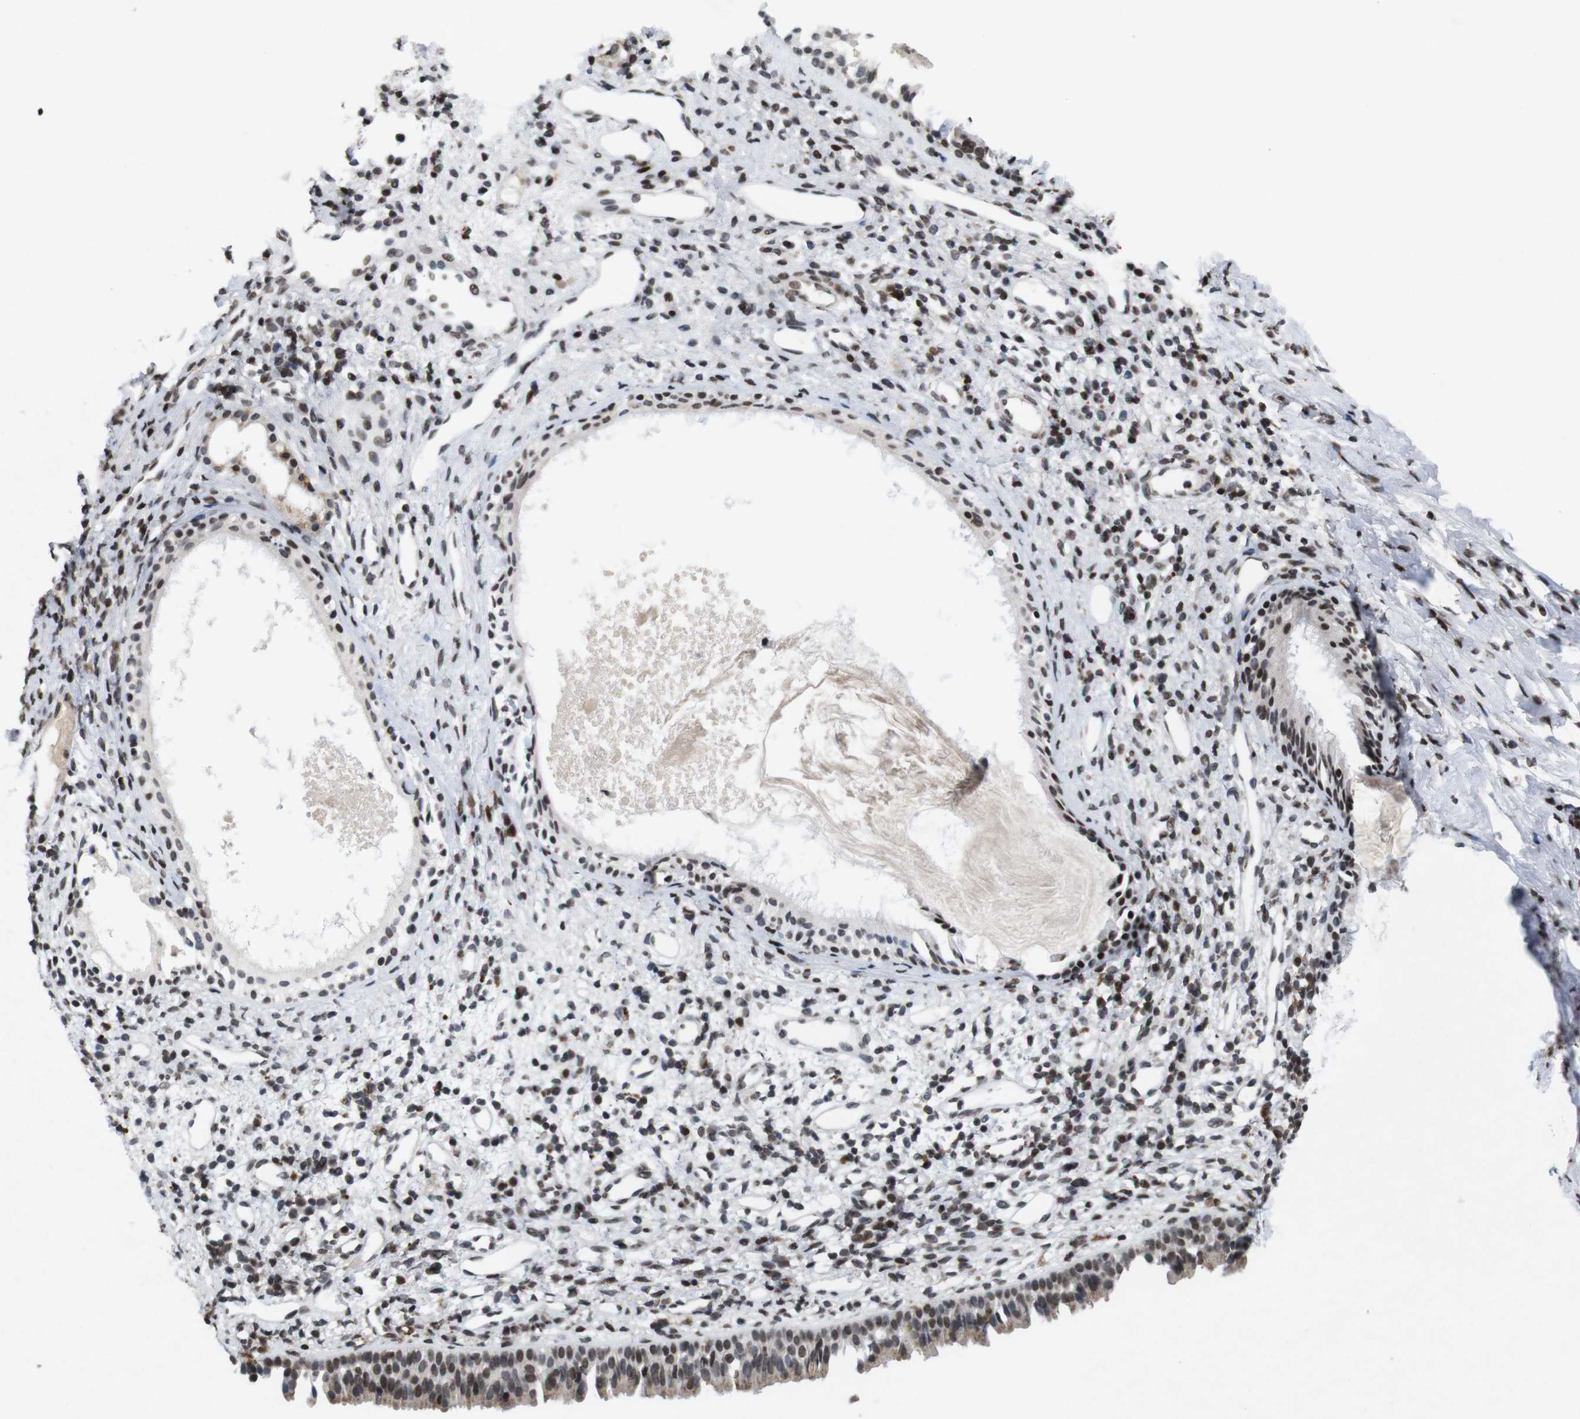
{"staining": {"intensity": "strong", "quantity": ">75%", "location": "nuclear"}, "tissue": "nasopharynx", "cell_type": "Respiratory epithelial cells", "image_type": "normal", "snomed": [{"axis": "morphology", "description": "Normal tissue, NOS"}, {"axis": "topography", "description": "Nasopharynx"}], "caption": "DAB (3,3'-diaminobenzidine) immunohistochemical staining of benign nasopharynx reveals strong nuclear protein expression in about >75% of respiratory epithelial cells.", "gene": "MAGEH1", "patient": {"sex": "male", "age": 22}}